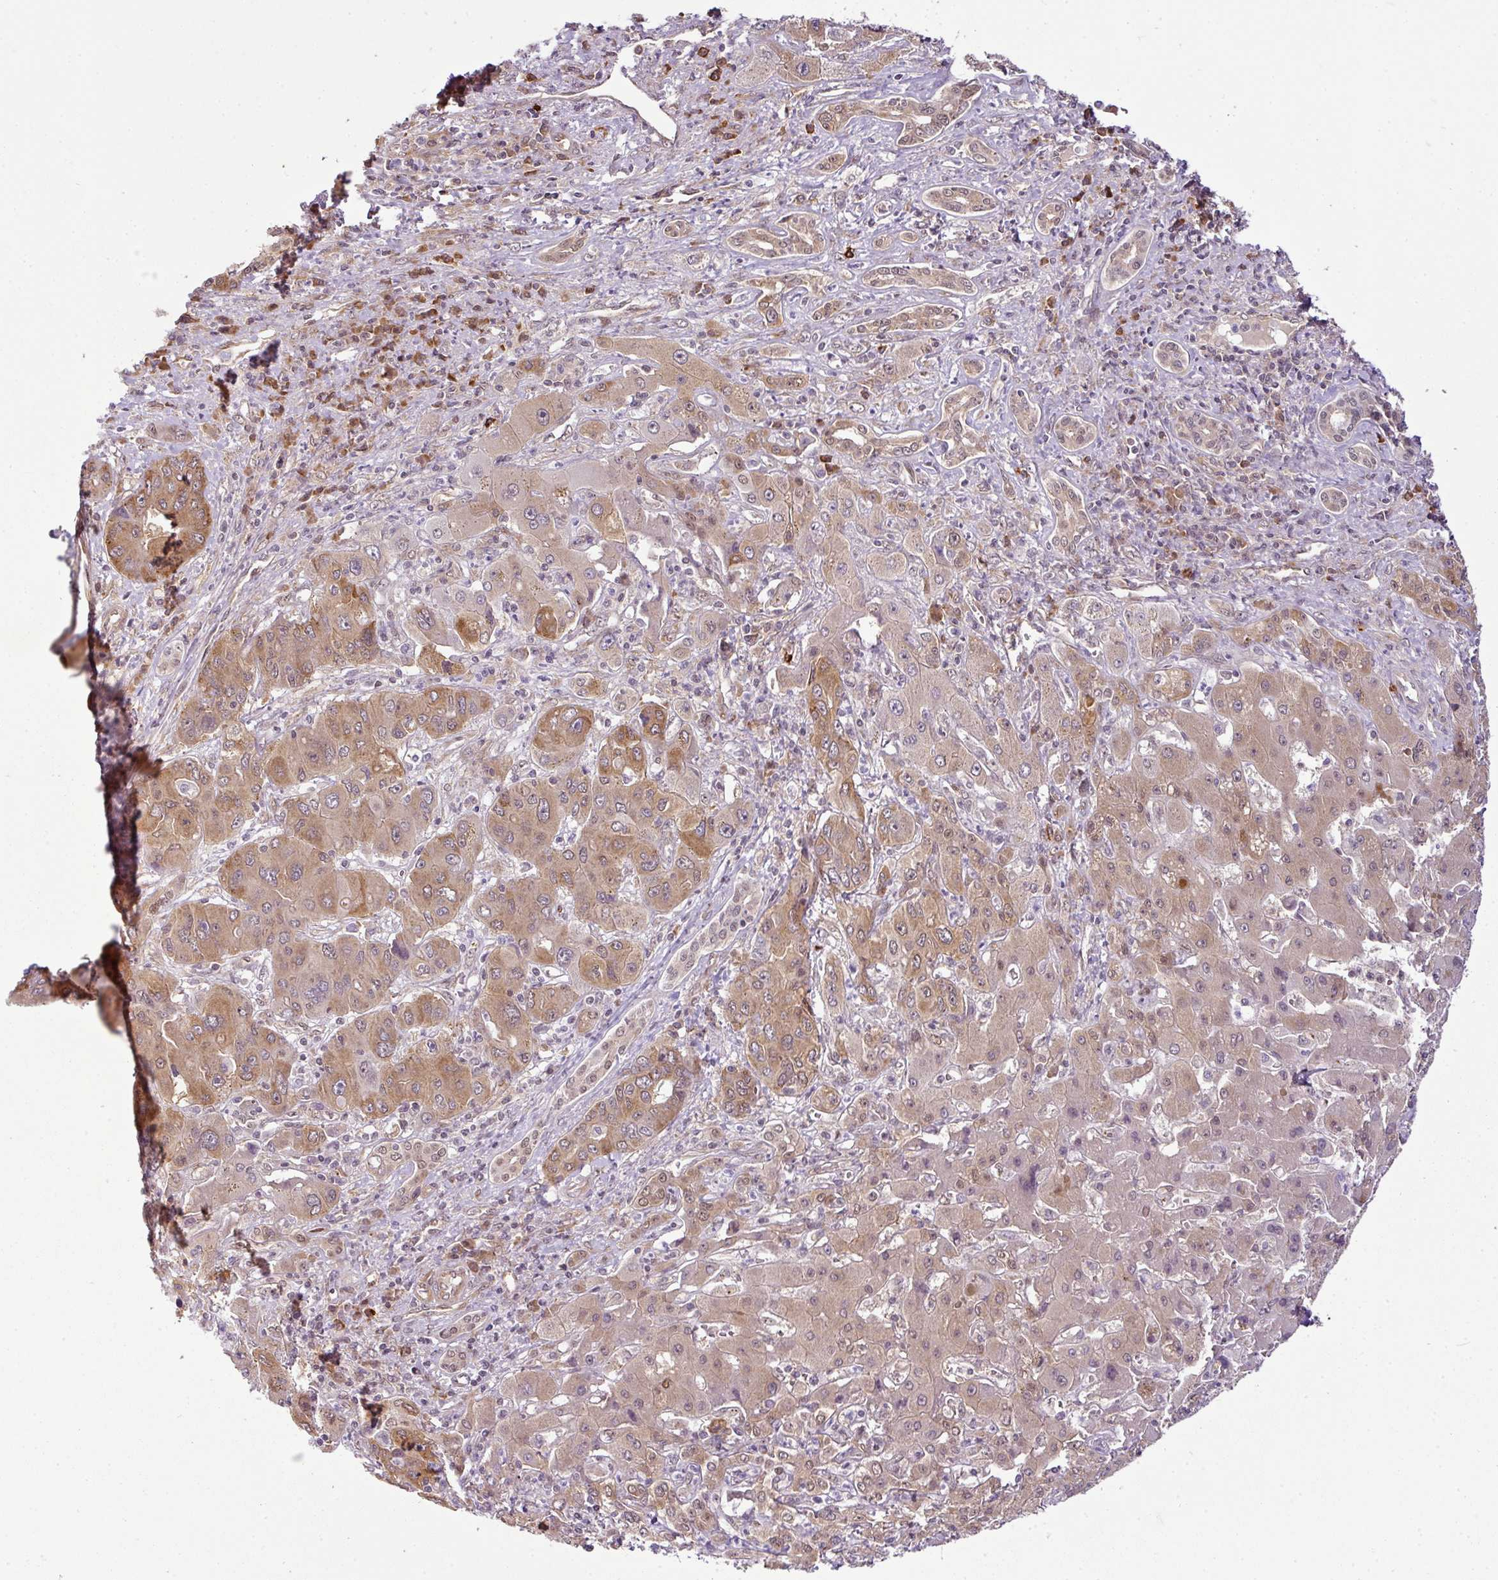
{"staining": {"intensity": "moderate", "quantity": ">75%", "location": "cytoplasmic/membranous"}, "tissue": "liver cancer", "cell_type": "Tumor cells", "image_type": "cancer", "snomed": [{"axis": "morphology", "description": "Cholangiocarcinoma"}, {"axis": "topography", "description": "Liver"}], "caption": "Immunohistochemistry (IHC) histopathology image of liver cancer stained for a protein (brown), which reveals medium levels of moderate cytoplasmic/membranous expression in approximately >75% of tumor cells.", "gene": "RBM4B", "patient": {"sex": "male", "age": 67}}